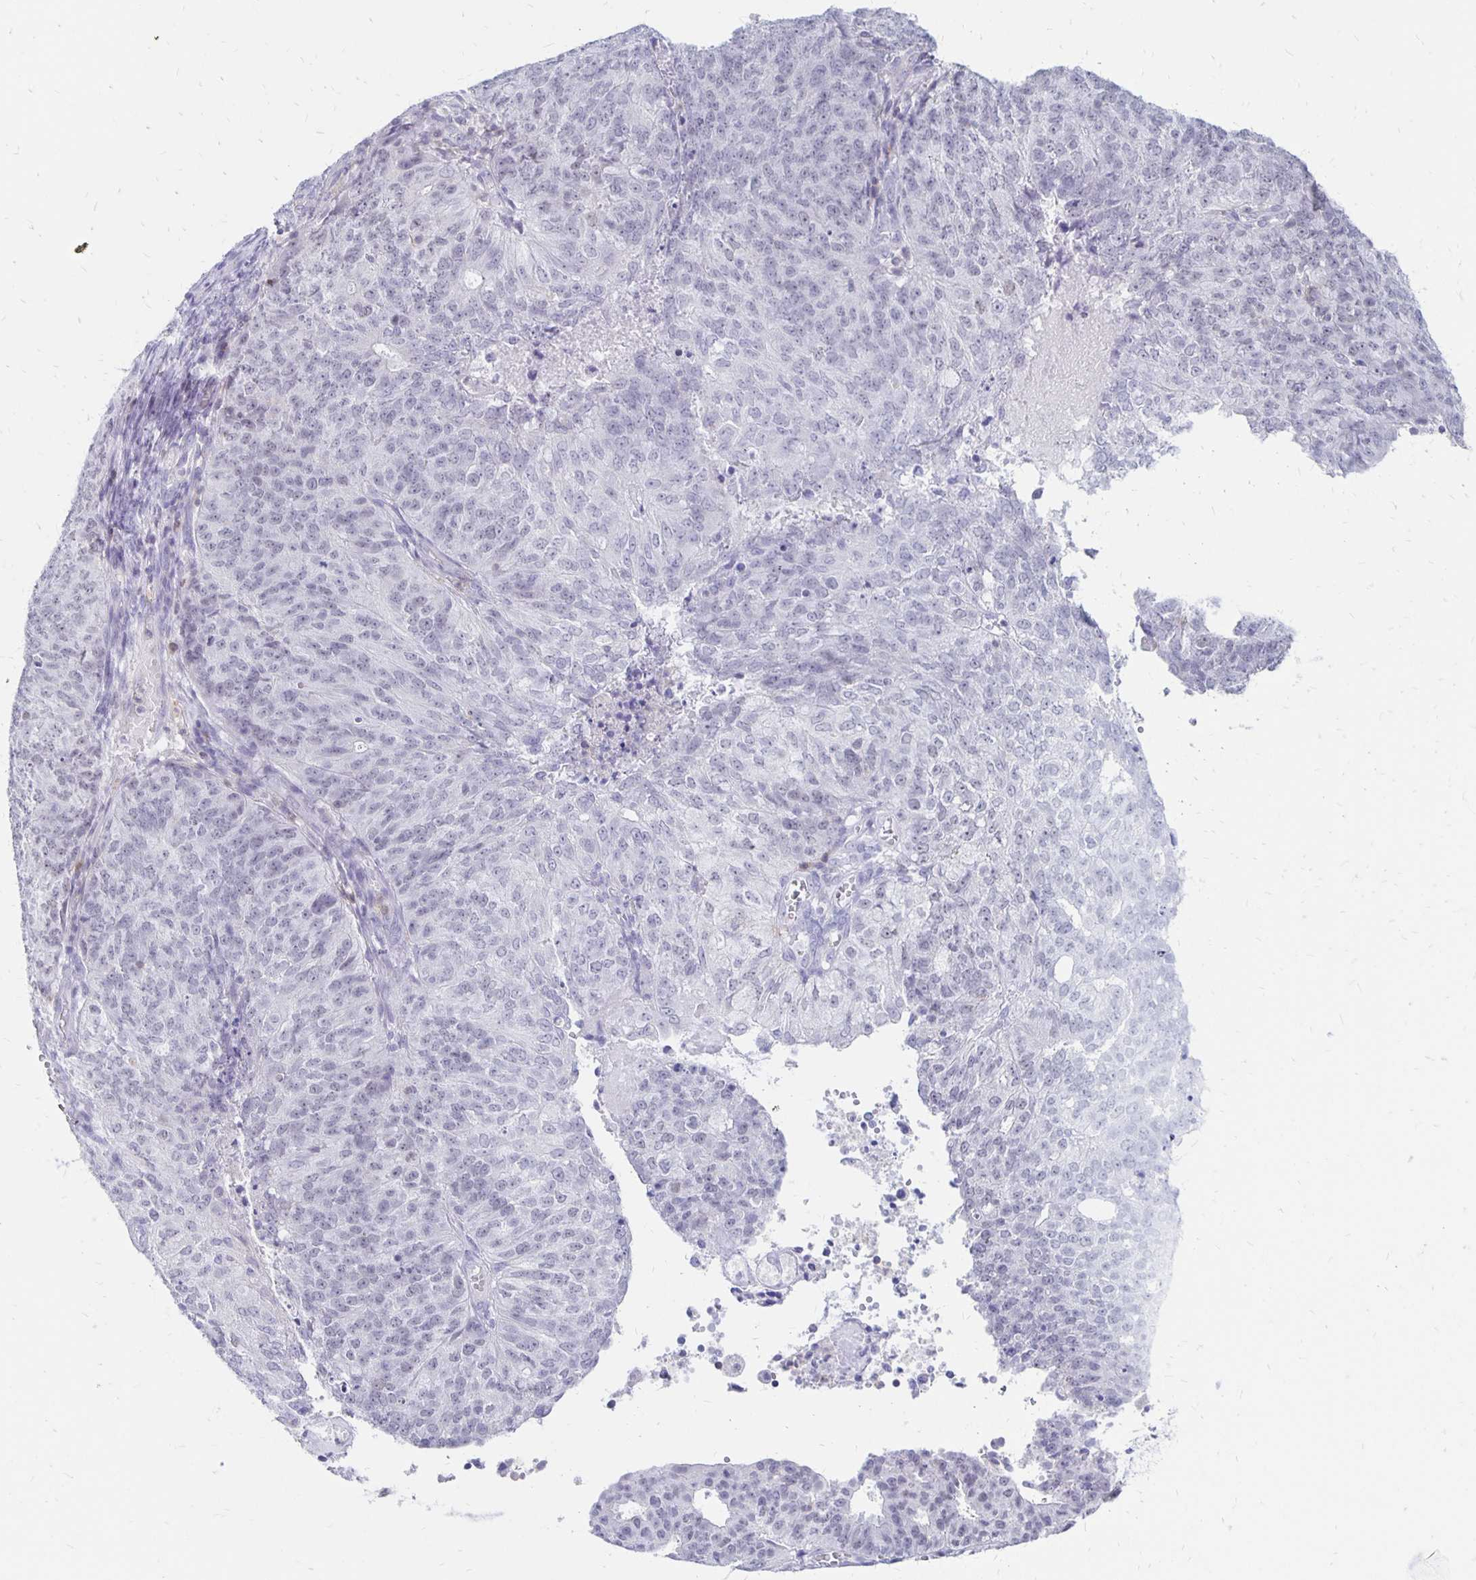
{"staining": {"intensity": "negative", "quantity": "none", "location": "none"}, "tissue": "endometrial cancer", "cell_type": "Tumor cells", "image_type": "cancer", "snomed": [{"axis": "morphology", "description": "Adenocarcinoma, NOS"}, {"axis": "topography", "description": "Endometrium"}], "caption": "Immunohistochemical staining of endometrial cancer displays no significant positivity in tumor cells. The staining was performed using DAB to visualize the protein expression in brown, while the nuclei were stained in blue with hematoxylin (Magnification: 20x).", "gene": "SYT2", "patient": {"sex": "female", "age": 82}}